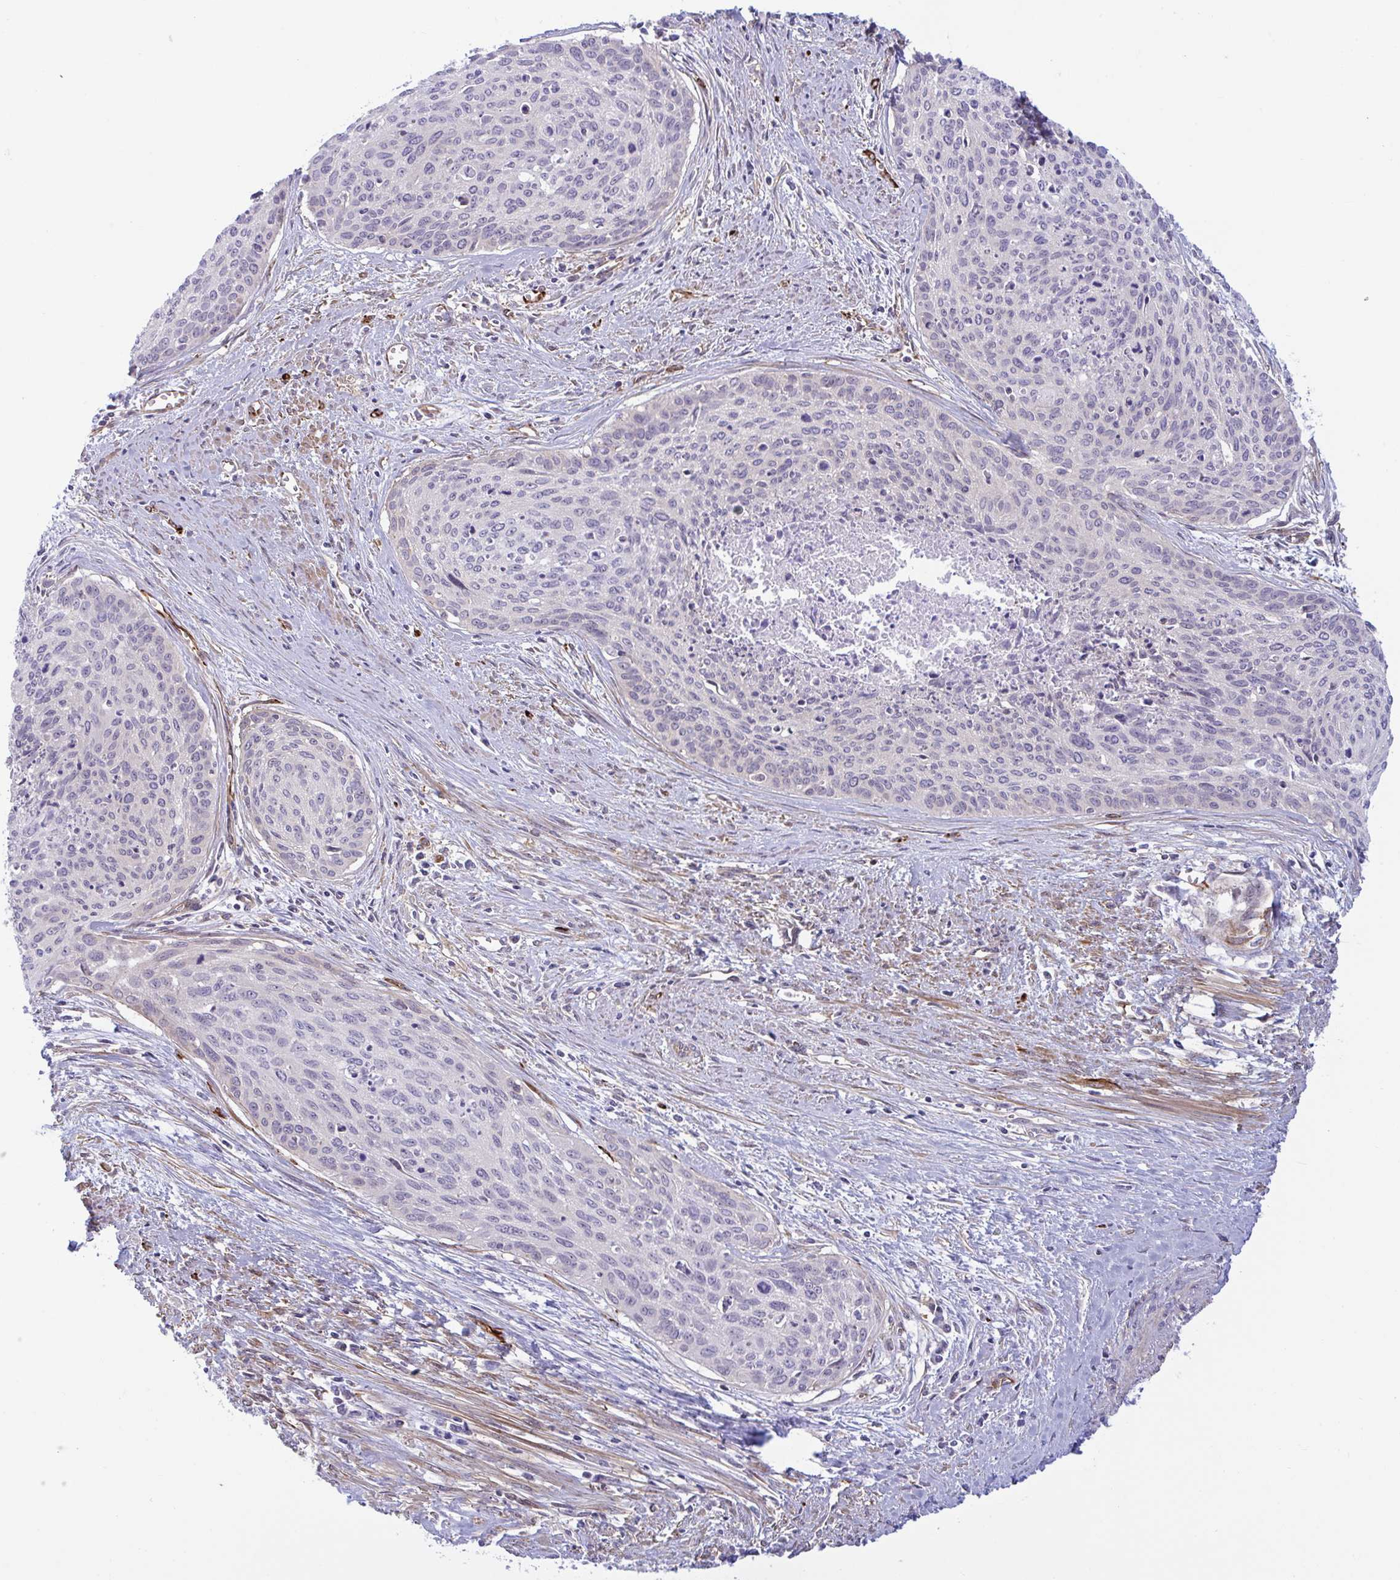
{"staining": {"intensity": "weak", "quantity": "<25%", "location": "cytoplasmic/membranous"}, "tissue": "cervical cancer", "cell_type": "Tumor cells", "image_type": "cancer", "snomed": [{"axis": "morphology", "description": "Squamous cell carcinoma, NOS"}, {"axis": "topography", "description": "Cervix"}], "caption": "A histopathology image of cervical cancer (squamous cell carcinoma) stained for a protein exhibits no brown staining in tumor cells.", "gene": "PRRT4", "patient": {"sex": "female", "age": 55}}